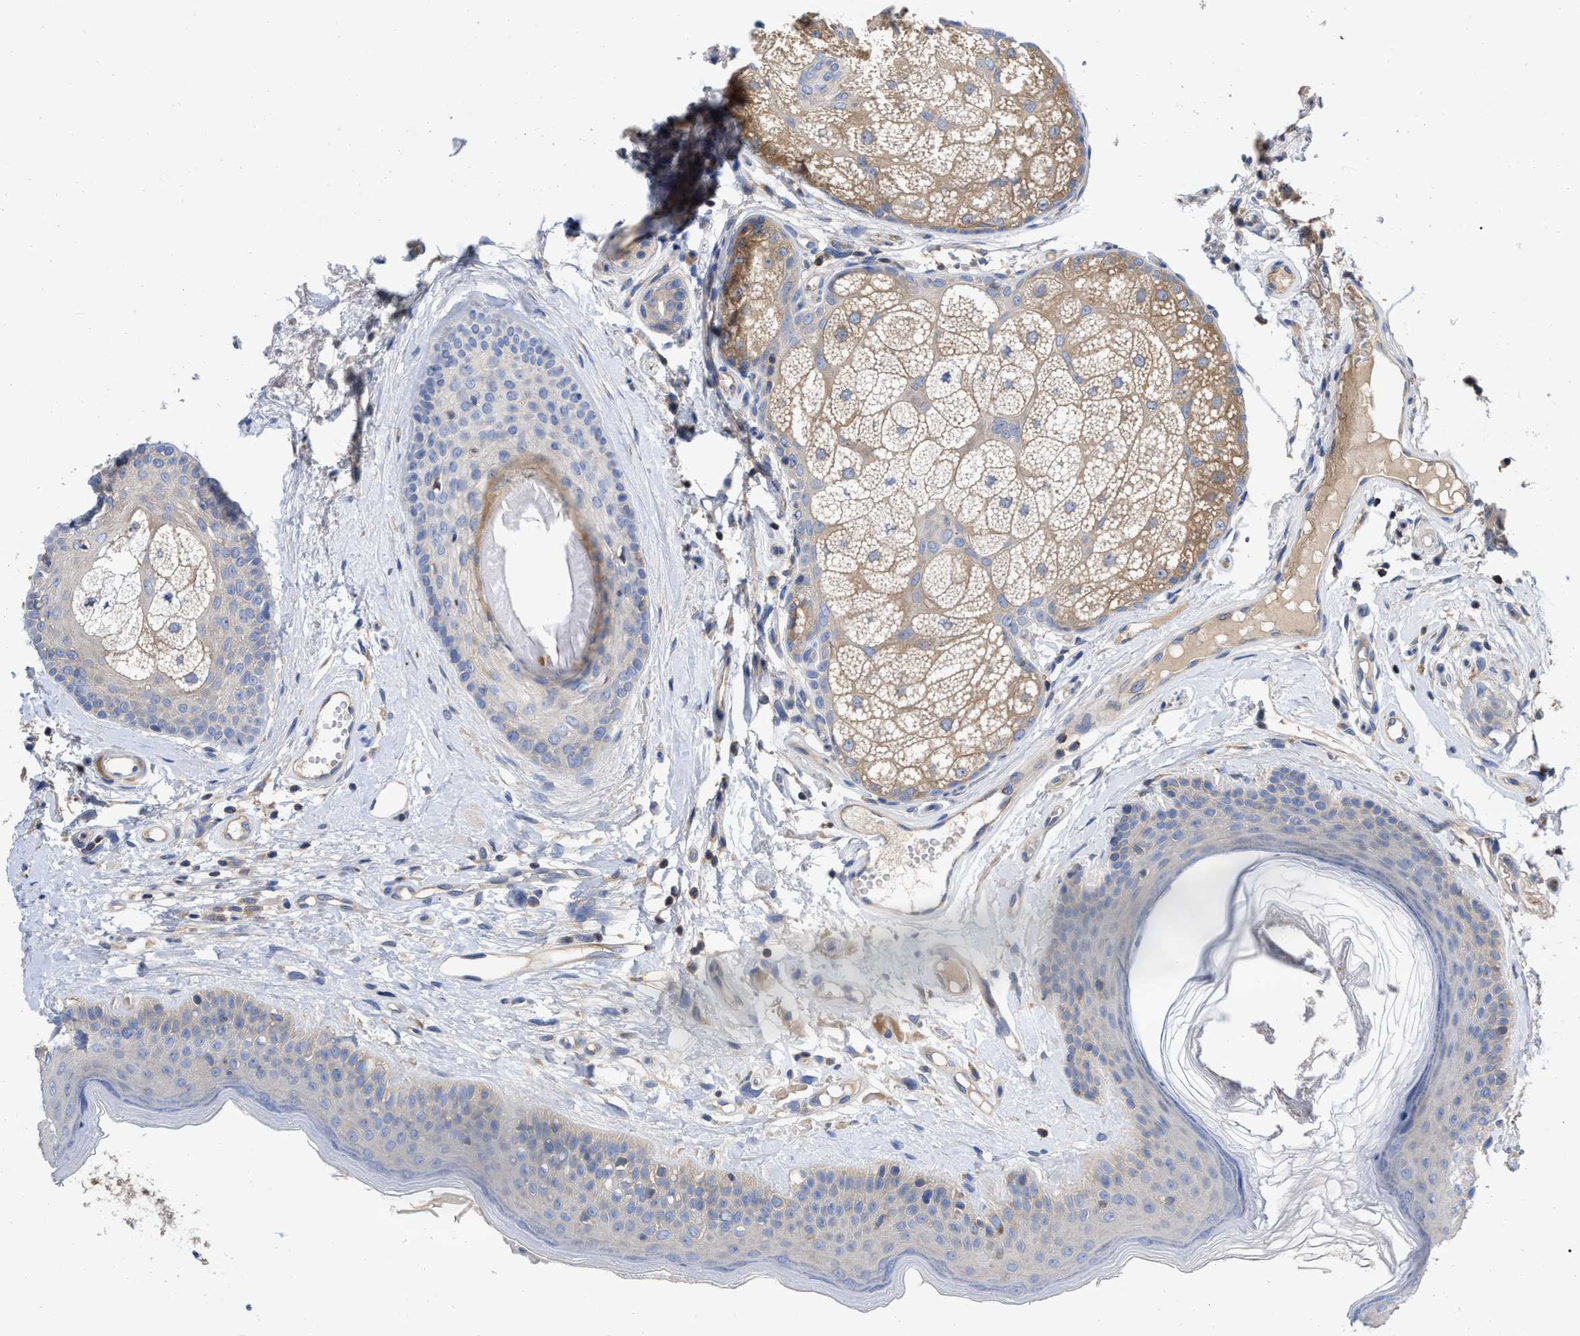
{"staining": {"intensity": "weak", "quantity": "25%-75%", "location": "cytoplasmic/membranous"}, "tissue": "oral mucosa", "cell_type": "Squamous epithelial cells", "image_type": "normal", "snomed": [{"axis": "morphology", "description": "Normal tissue, NOS"}, {"axis": "topography", "description": "Skin"}, {"axis": "topography", "description": "Oral tissue"}], "caption": "Immunohistochemistry (IHC) of normal oral mucosa reveals low levels of weak cytoplasmic/membranous expression in about 25%-75% of squamous epithelial cells.", "gene": "RAP1GDS1", "patient": {"sex": "male", "age": 84}}